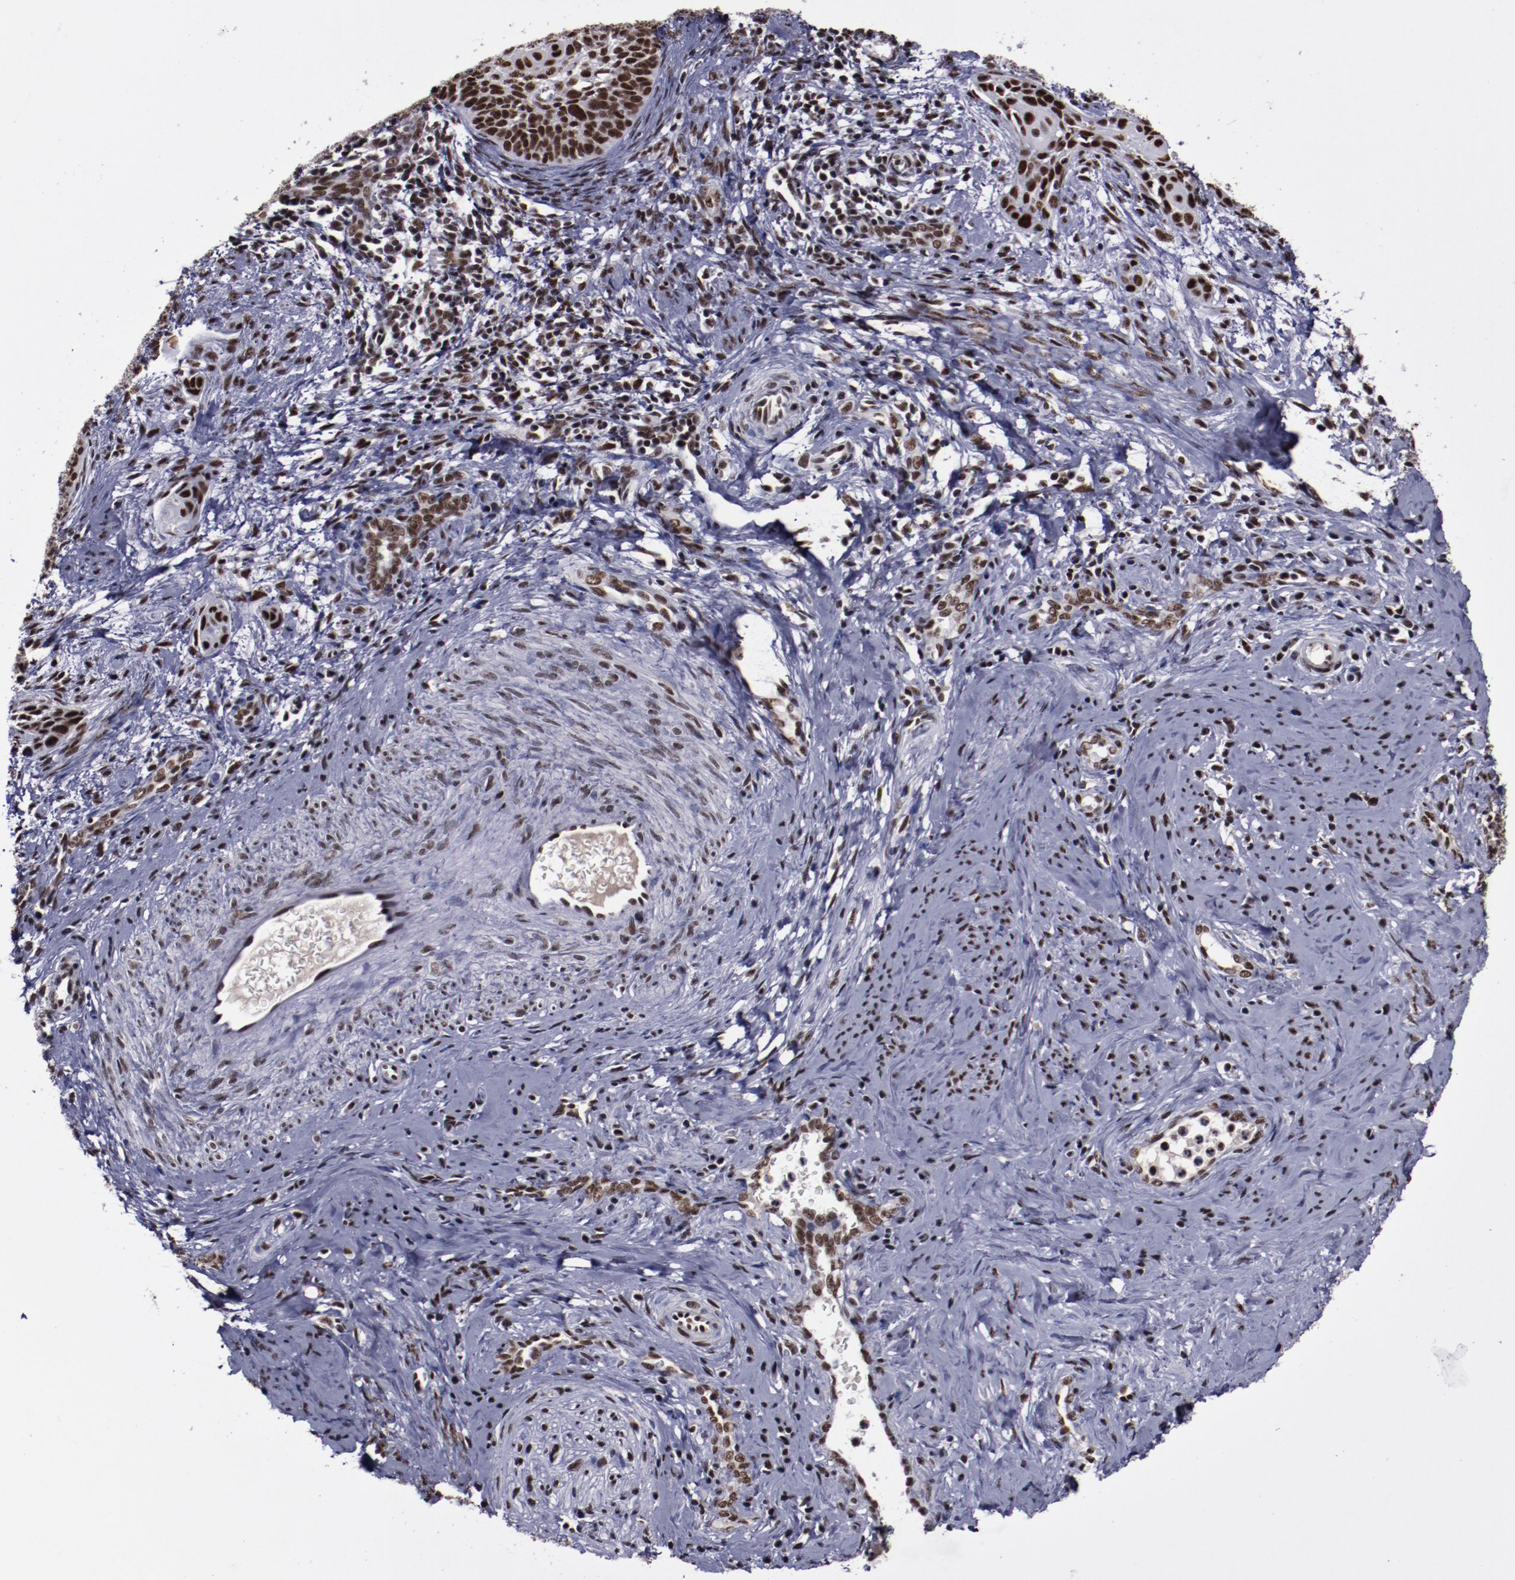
{"staining": {"intensity": "strong", "quantity": ">75%", "location": "nuclear"}, "tissue": "cervical cancer", "cell_type": "Tumor cells", "image_type": "cancer", "snomed": [{"axis": "morphology", "description": "Squamous cell carcinoma, NOS"}, {"axis": "topography", "description": "Cervix"}], "caption": "IHC of cervical cancer (squamous cell carcinoma) shows high levels of strong nuclear positivity in about >75% of tumor cells.", "gene": "ERH", "patient": {"sex": "female", "age": 33}}